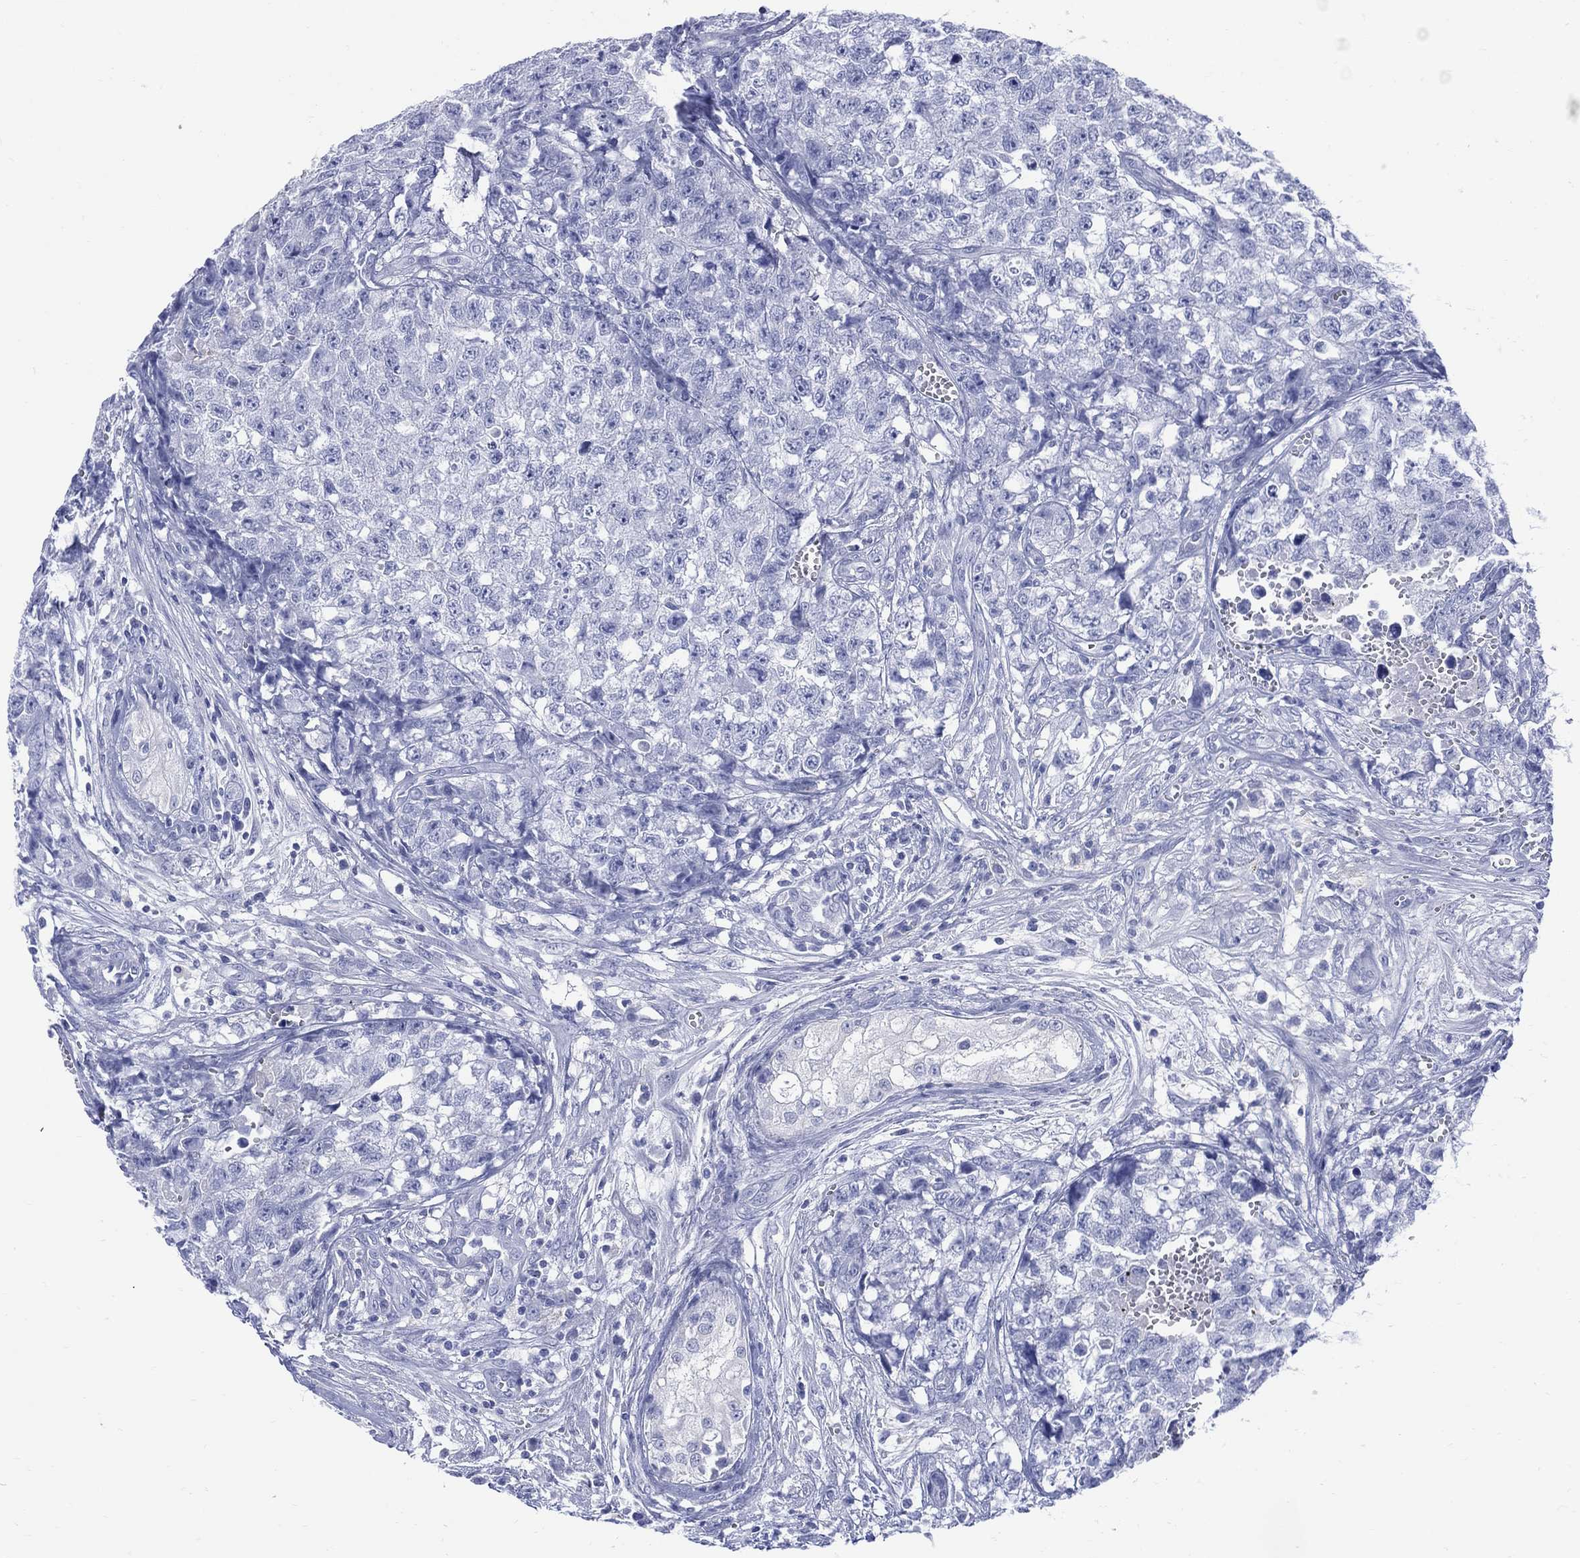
{"staining": {"intensity": "negative", "quantity": "none", "location": "none"}, "tissue": "testis cancer", "cell_type": "Tumor cells", "image_type": "cancer", "snomed": [{"axis": "morphology", "description": "Seminoma, NOS"}, {"axis": "morphology", "description": "Carcinoma, Embryonal, NOS"}, {"axis": "topography", "description": "Testis"}], "caption": "Photomicrograph shows no significant protein positivity in tumor cells of embryonal carcinoma (testis).", "gene": "LRRD1", "patient": {"sex": "male", "age": 22}}